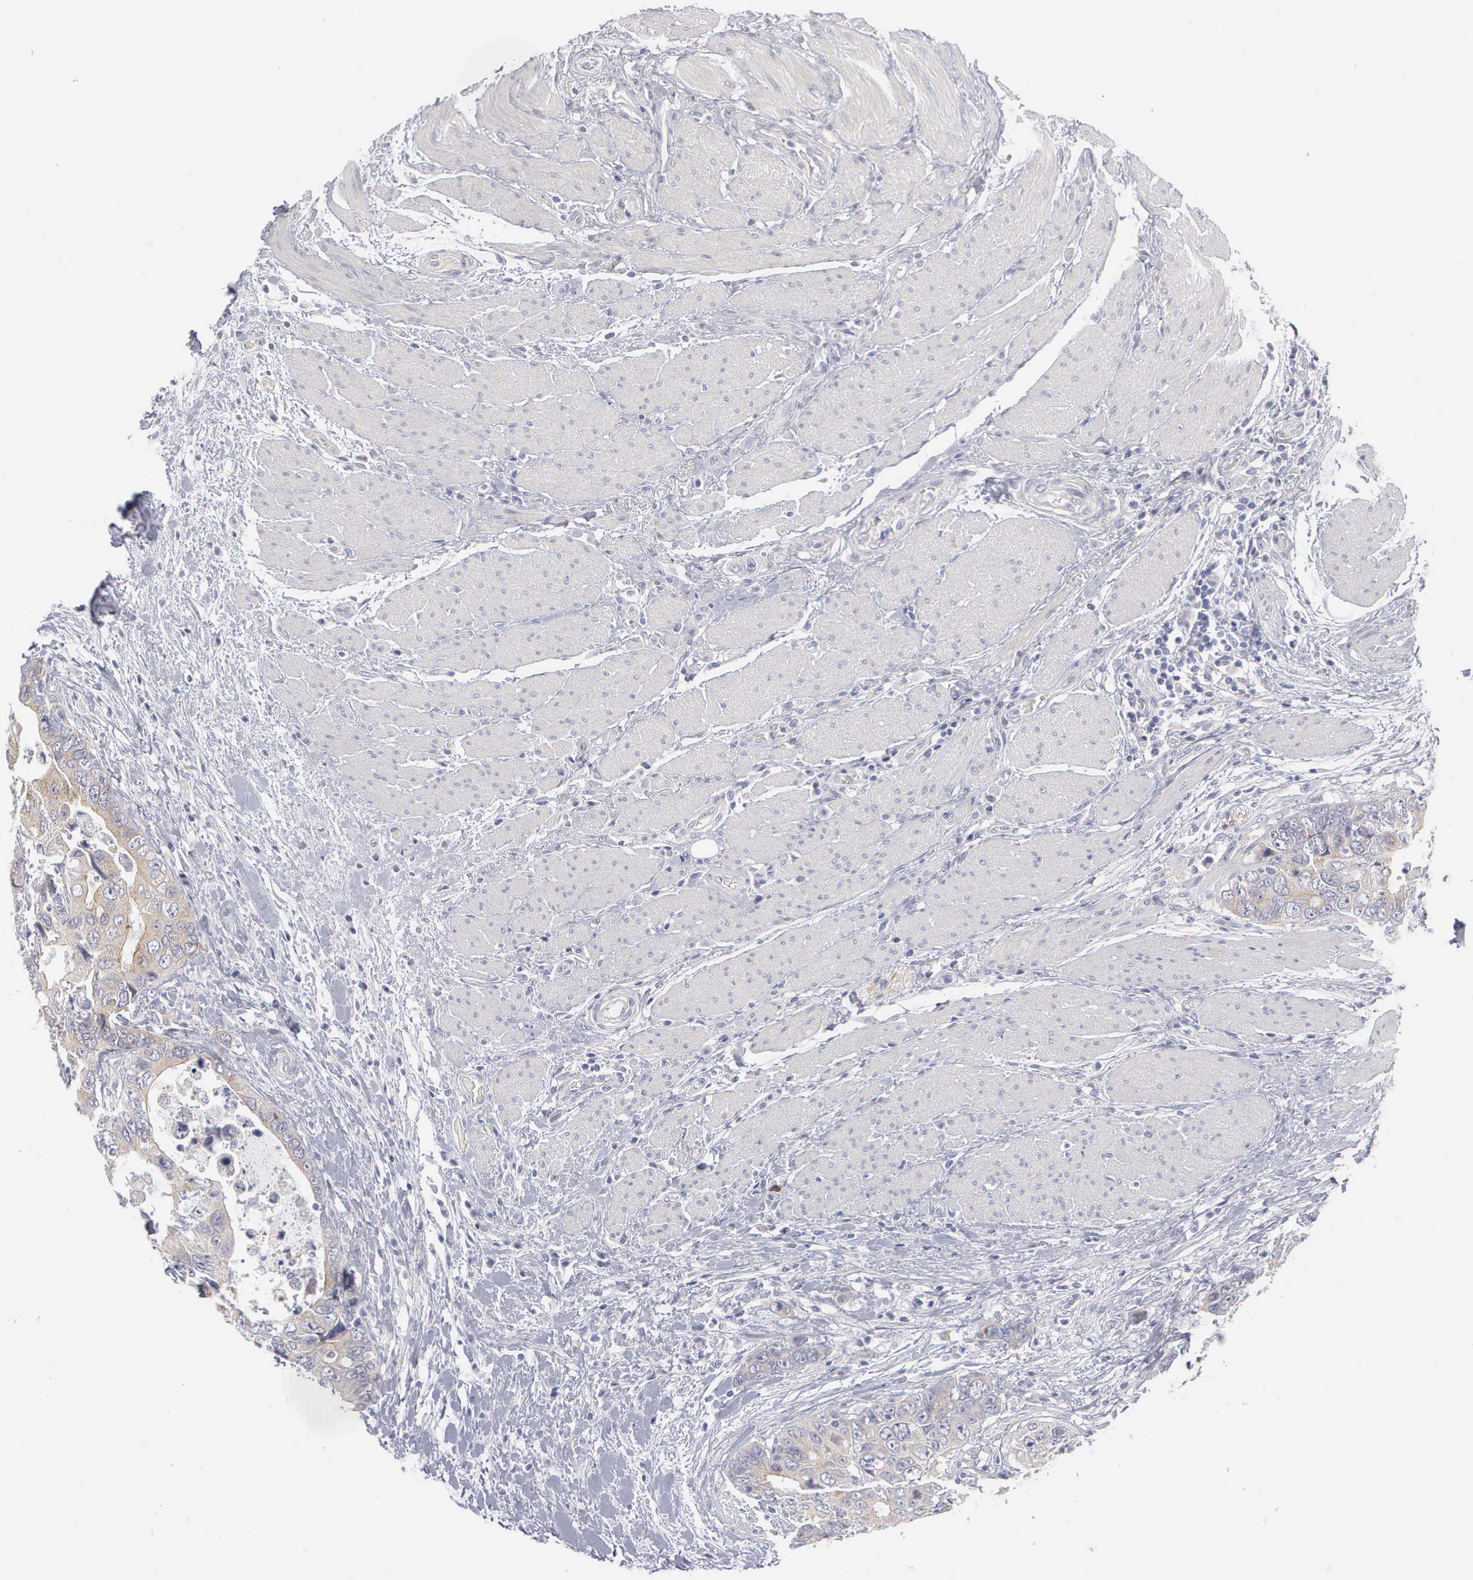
{"staining": {"intensity": "weak", "quantity": ">75%", "location": "cytoplasmic/membranous"}, "tissue": "colorectal cancer", "cell_type": "Tumor cells", "image_type": "cancer", "snomed": [{"axis": "morphology", "description": "Adenocarcinoma, NOS"}, {"axis": "topography", "description": "Rectum"}], "caption": "Approximately >75% of tumor cells in colorectal cancer exhibit weak cytoplasmic/membranous protein staining as visualized by brown immunohistochemical staining.", "gene": "CEP170B", "patient": {"sex": "female", "age": 67}}